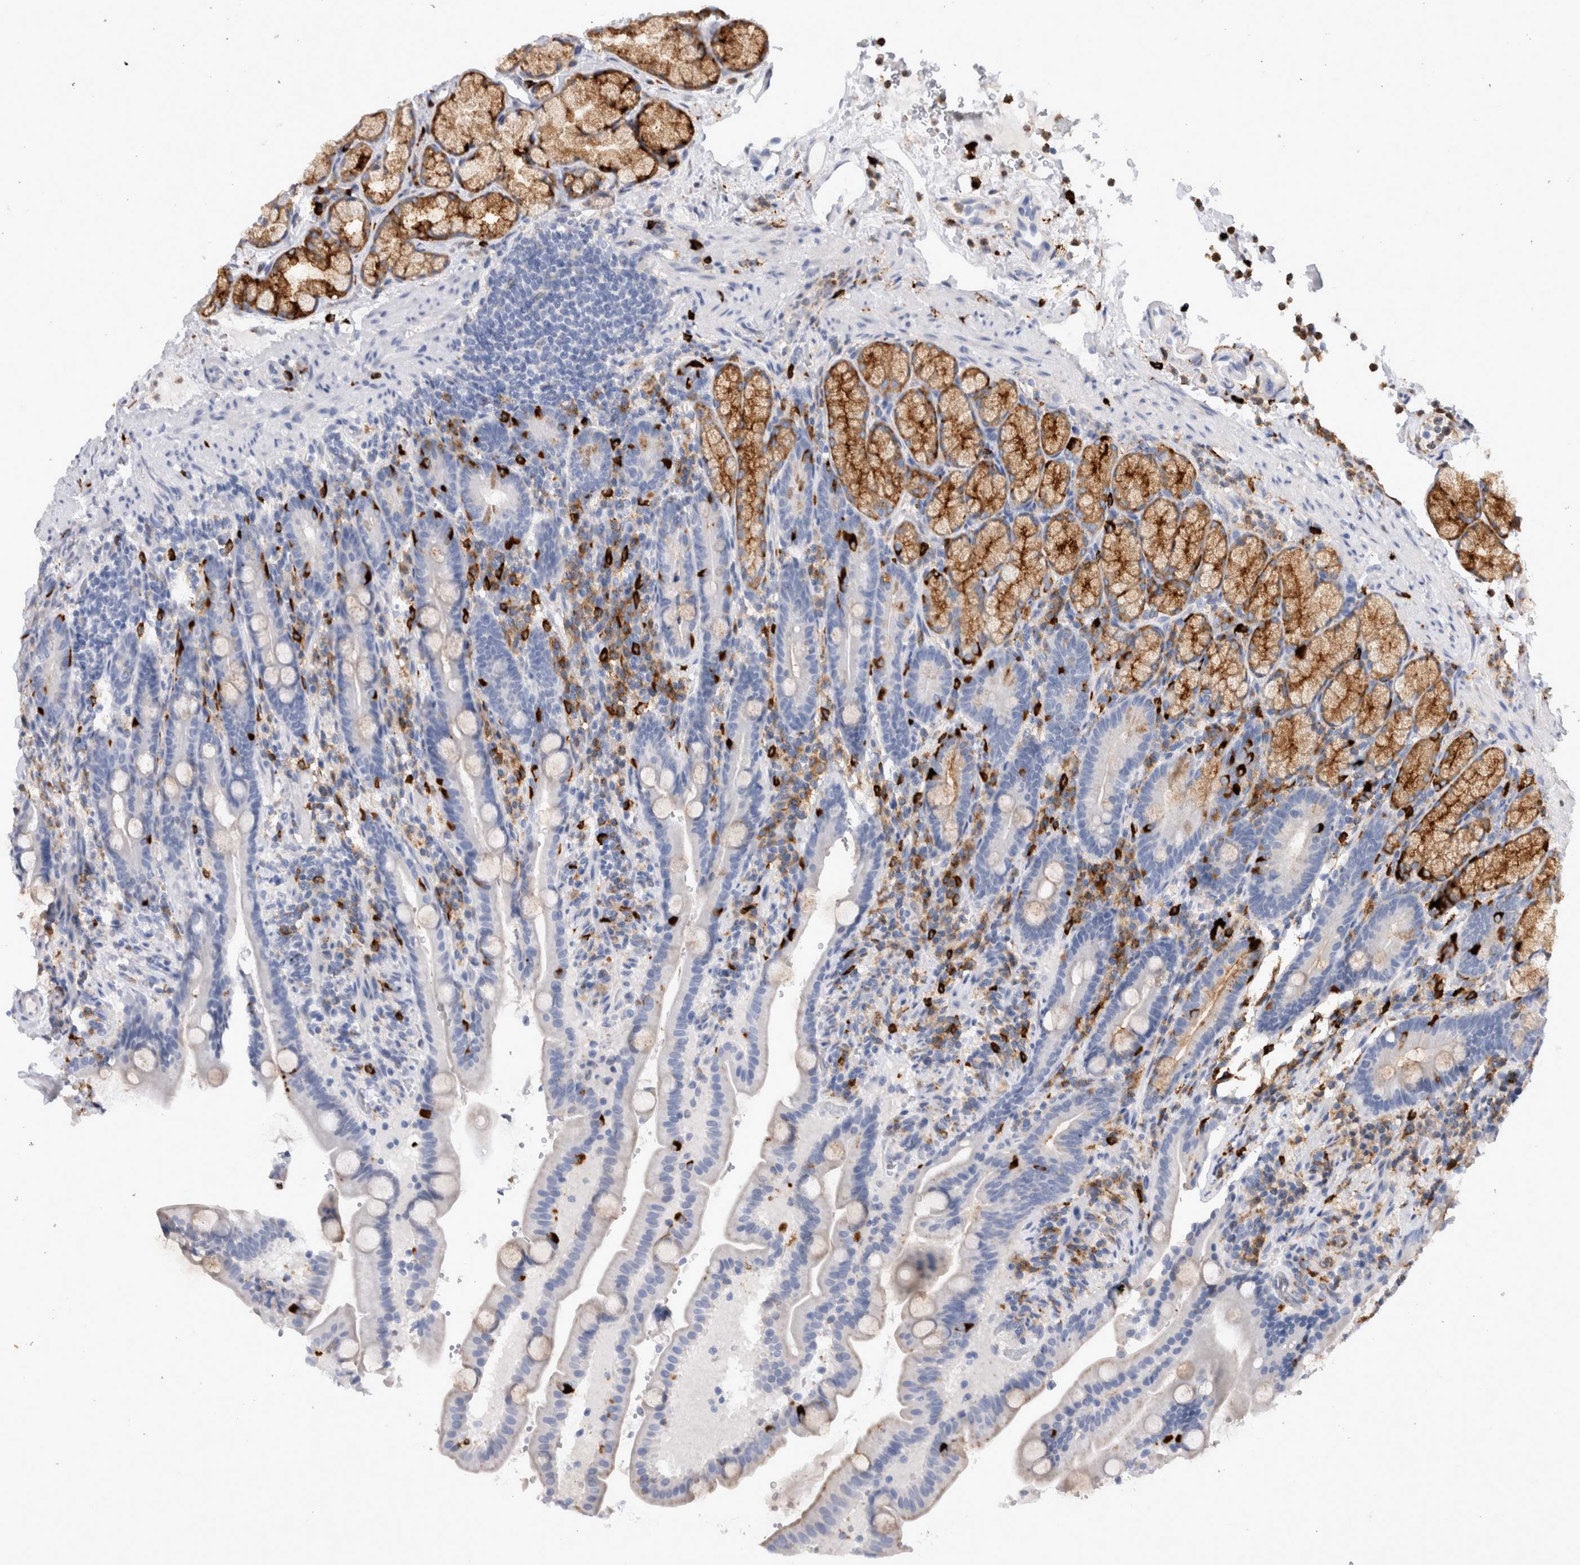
{"staining": {"intensity": "moderate", "quantity": "<25%", "location": "cytoplasmic/membranous"}, "tissue": "duodenum", "cell_type": "Glandular cells", "image_type": "normal", "snomed": [{"axis": "morphology", "description": "Normal tissue, NOS"}, {"axis": "topography", "description": "Duodenum"}], "caption": "An IHC image of benign tissue is shown. Protein staining in brown labels moderate cytoplasmic/membranous positivity in duodenum within glandular cells.", "gene": "CD63", "patient": {"sex": "male", "age": 54}}